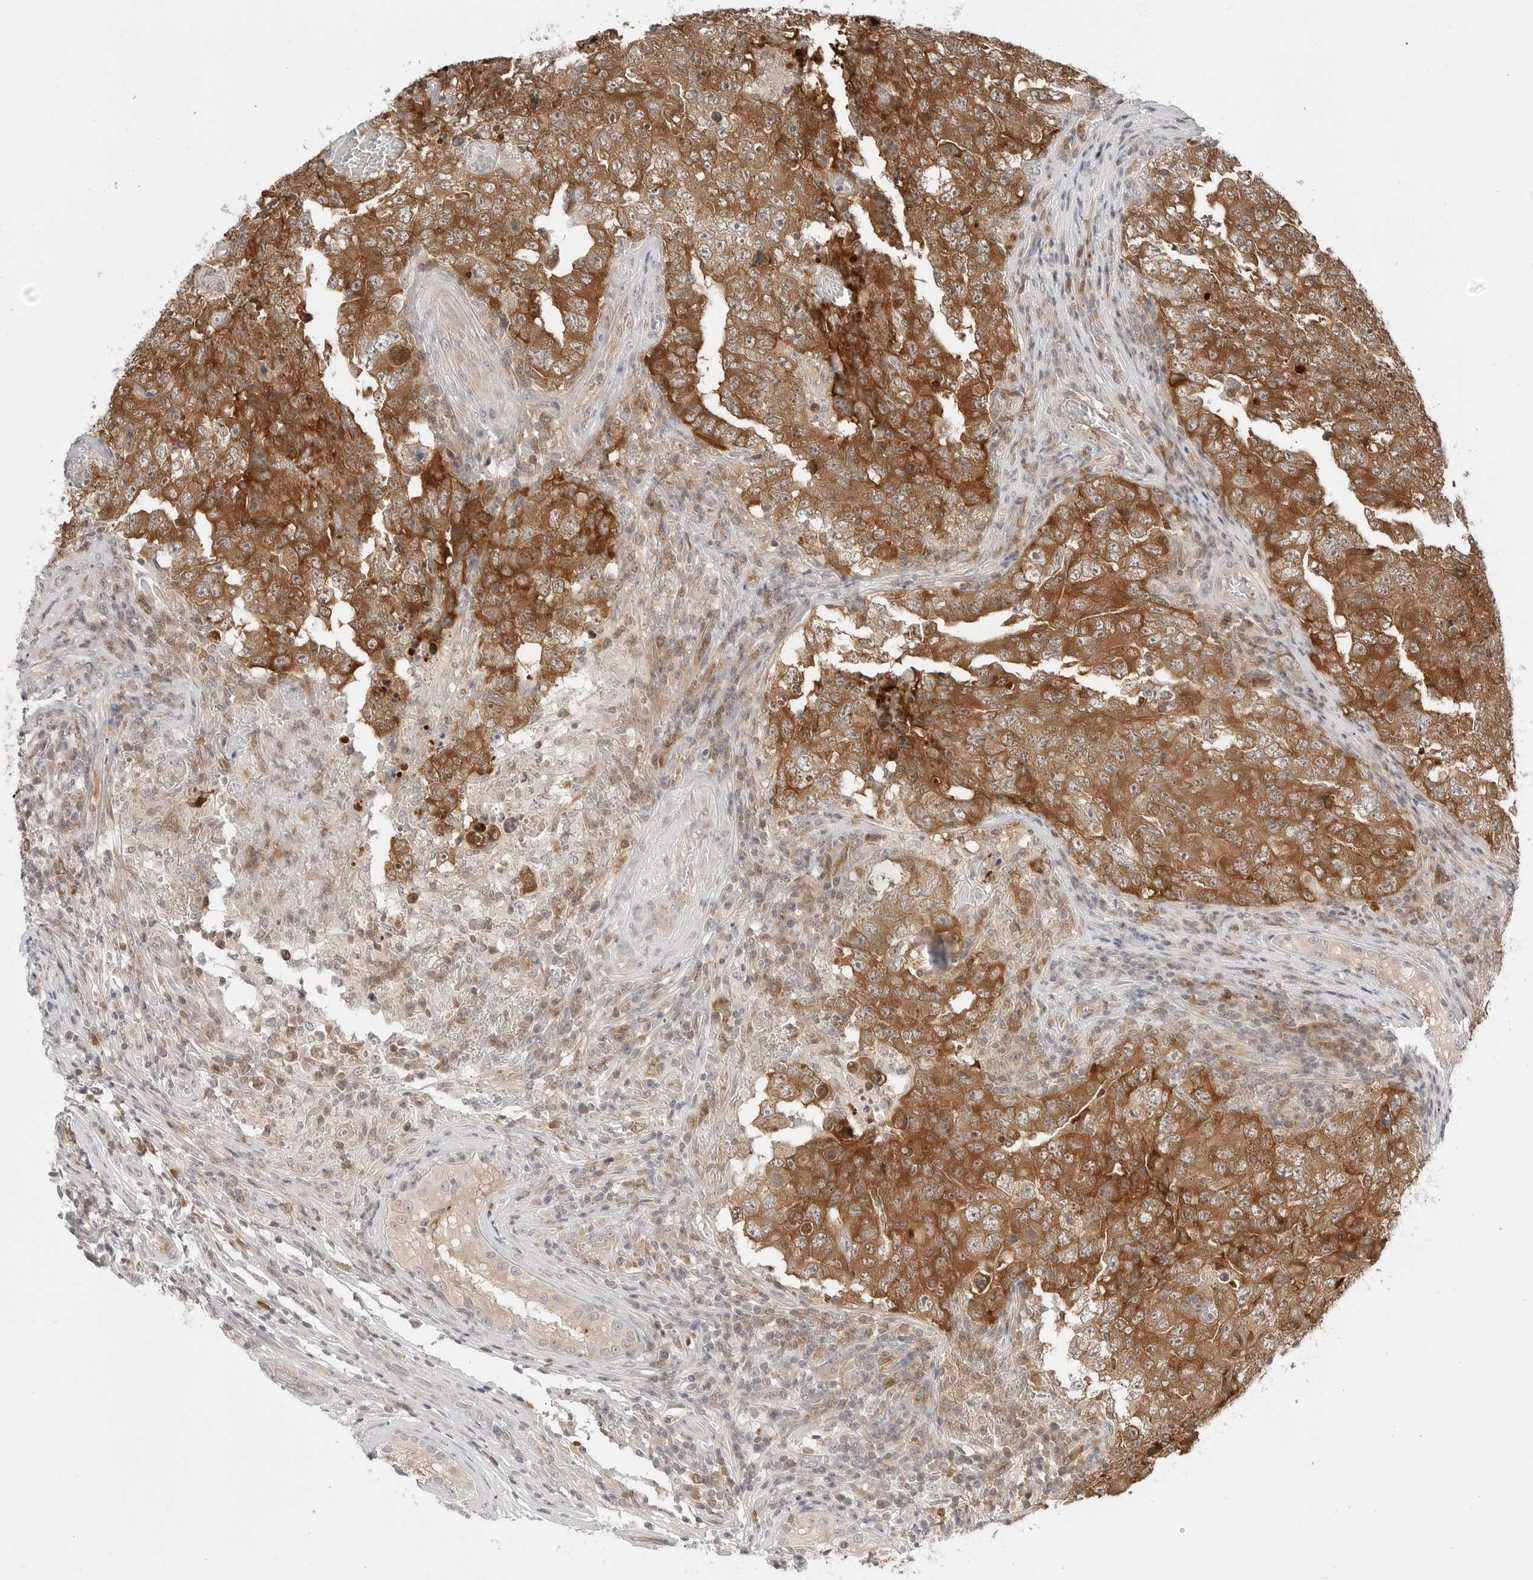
{"staining": {"intensity": "strong", "quantity": ">75%", "location": "cytoplasmic/membranous"}, "tissue": "testis cancer", "cell_type": "Tumor cells", "image_type": "cancer", "snomed": [{"axis": "morphology", "description": "Carcinoma, Embryonal, NOS"}, {"axis": "topography", "description": "Testis"}], "caption": "Immunohistochemical staining of testis embryonal carcinoma reveals strong cytoplasmic/membranous protein staining in approximately >75% of tumor cells. The staining was performed using DAB, with brown indicating positive protein expression. Nuclei are stained blue with hematoxylin.", "gene": "NUDC", "patient": {"sex": "male", "age": 26}}